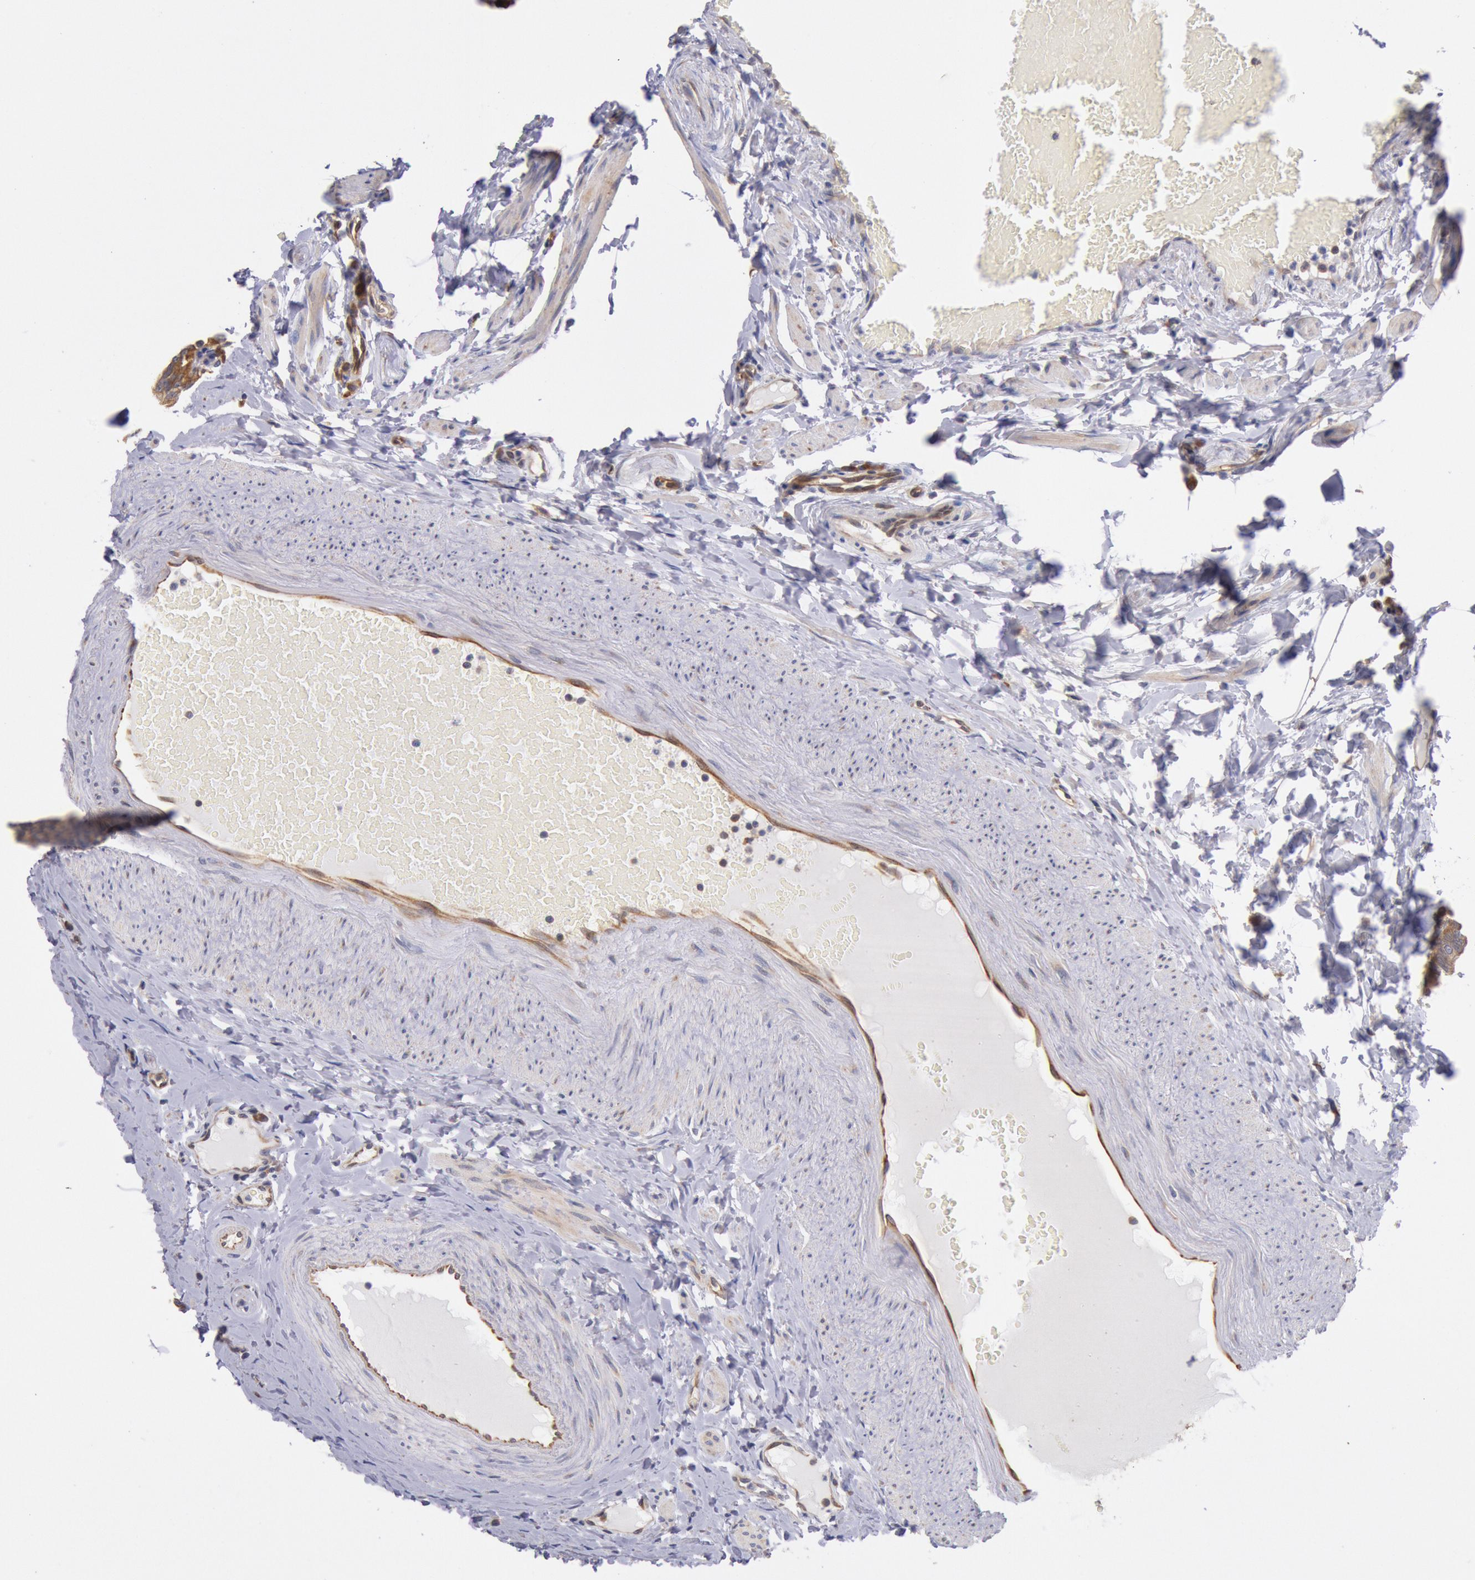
{"staining": {"intensity": "moderate", "quantity": ">75%", "location": "cytoplasmic/membranous"}, "tissue": "fallopian tube", "cell_type": "Glandular cells", "image_type": "normal", "snomed": [{"axis": "morphology", "description": "Normal tissue, NOS"}, {"axis": "topography", "description": "Fallopian tube"}, {"axis": "topography", "description": "Ovary"}], "caption": "Moderate cytoplasmic/membranous staining is seen in about >75% of glandular cells in normal fallopian tube.", "gene": "DRG1", "patient": {"sex": "female", "age": 51}}